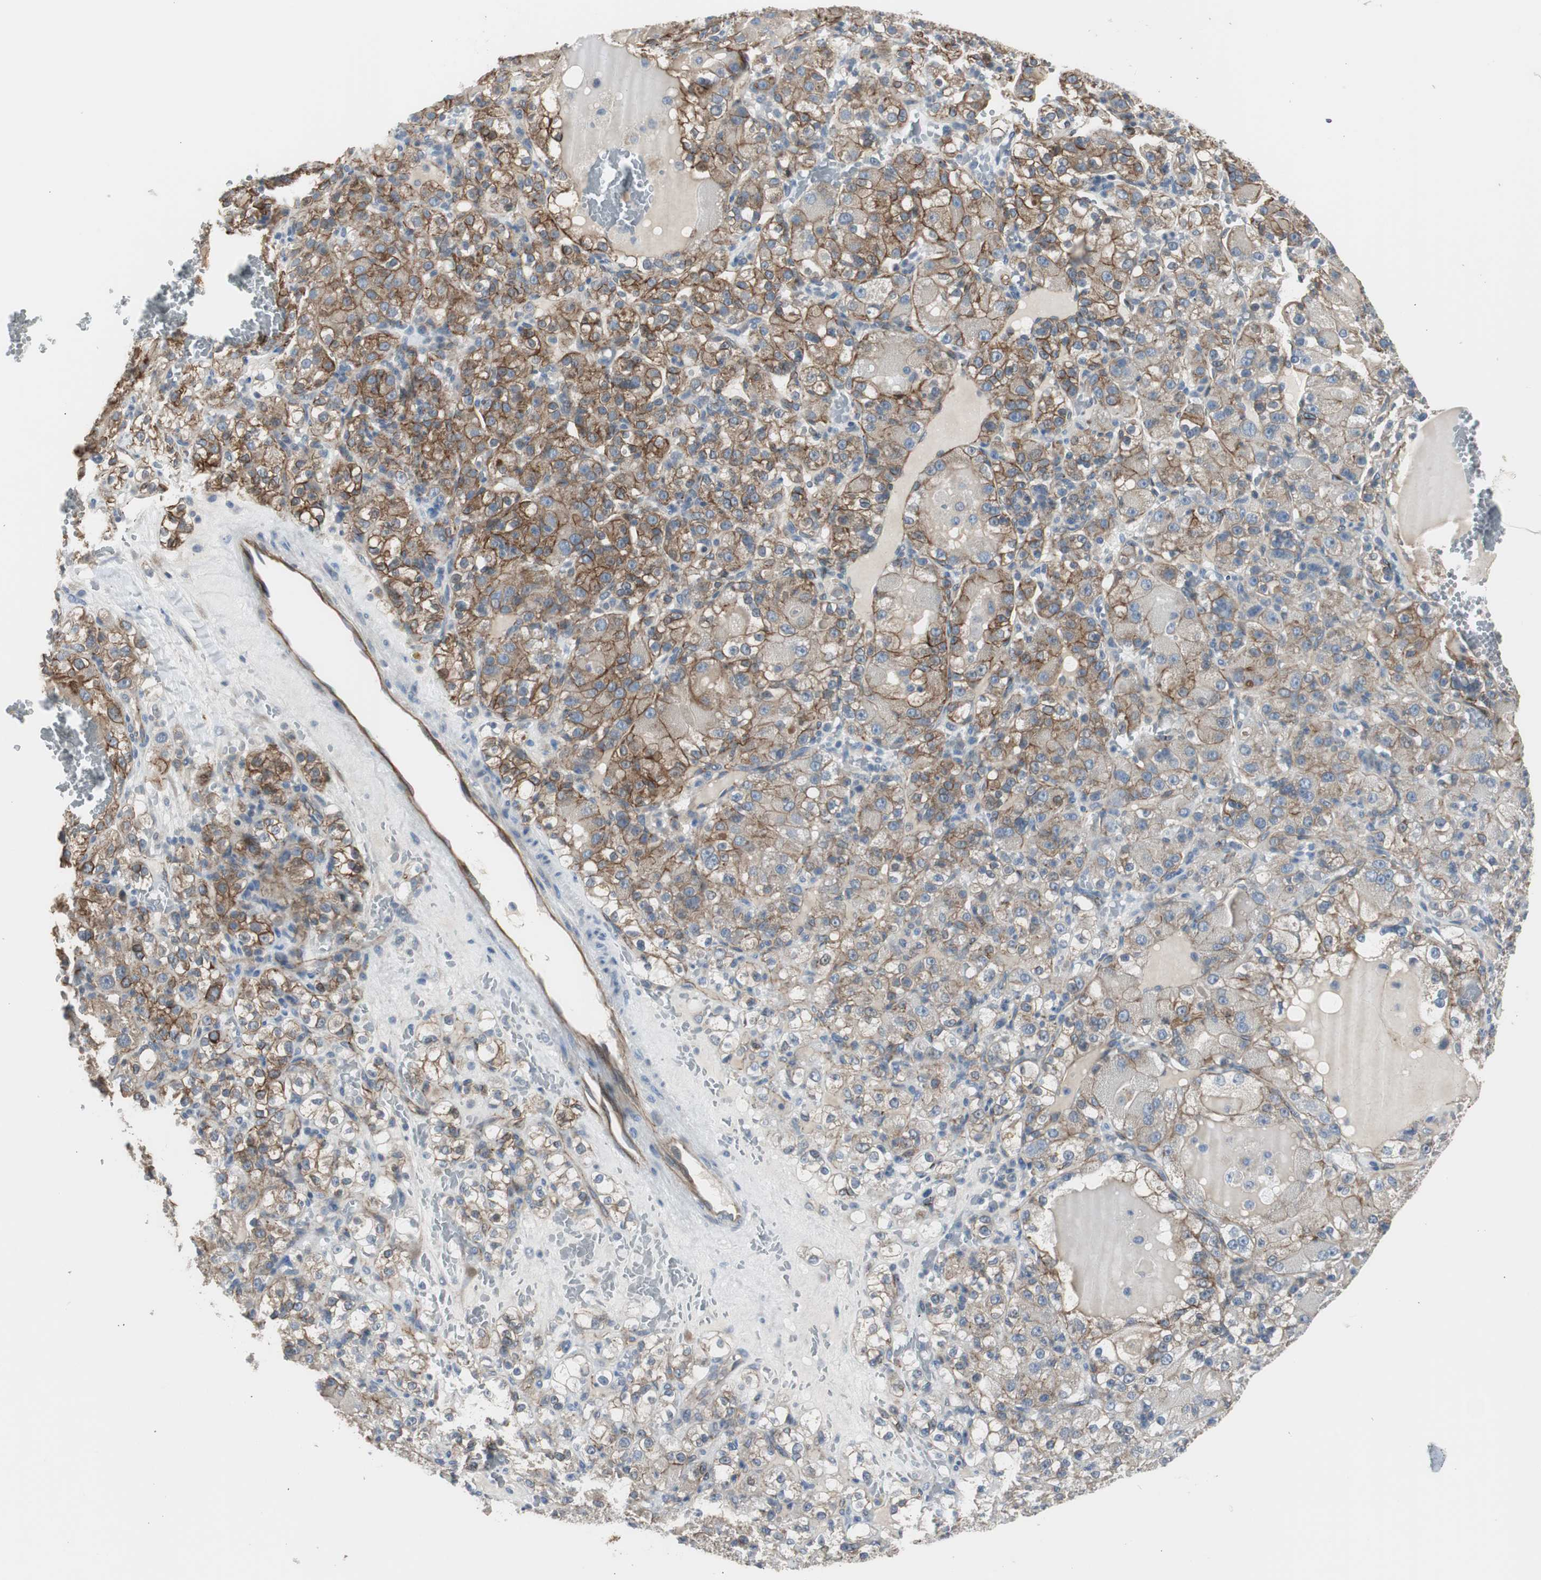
{"staining": {"intensity": "moderate", "quantity": ">75%", "location": "cytoplasmic/membranous"}, "tissue": "renal cancer", "cell_type": "Tumor cells", "image_type": "cancer", "snomed": [{"axis": "morphology", "description": "Normal tissue, NOS"}, {"axis": "morphology", "description": "Adenocarcinoma, NOS"}, {"axis": "topography", "description": "Kidney"}], "caption": "Immunohistochemical staining of renal adenocarcinoma reveals medium levels of moderate cytoplasmic/membranous expression in approximately >75% of tumor cells. (Stains: DAB in brown, nuclei in blue, Microscopy: brightfield microscopy at high magnification).", "gene": "STXBP4", "patient": {"sex": "male", "age": 61}}